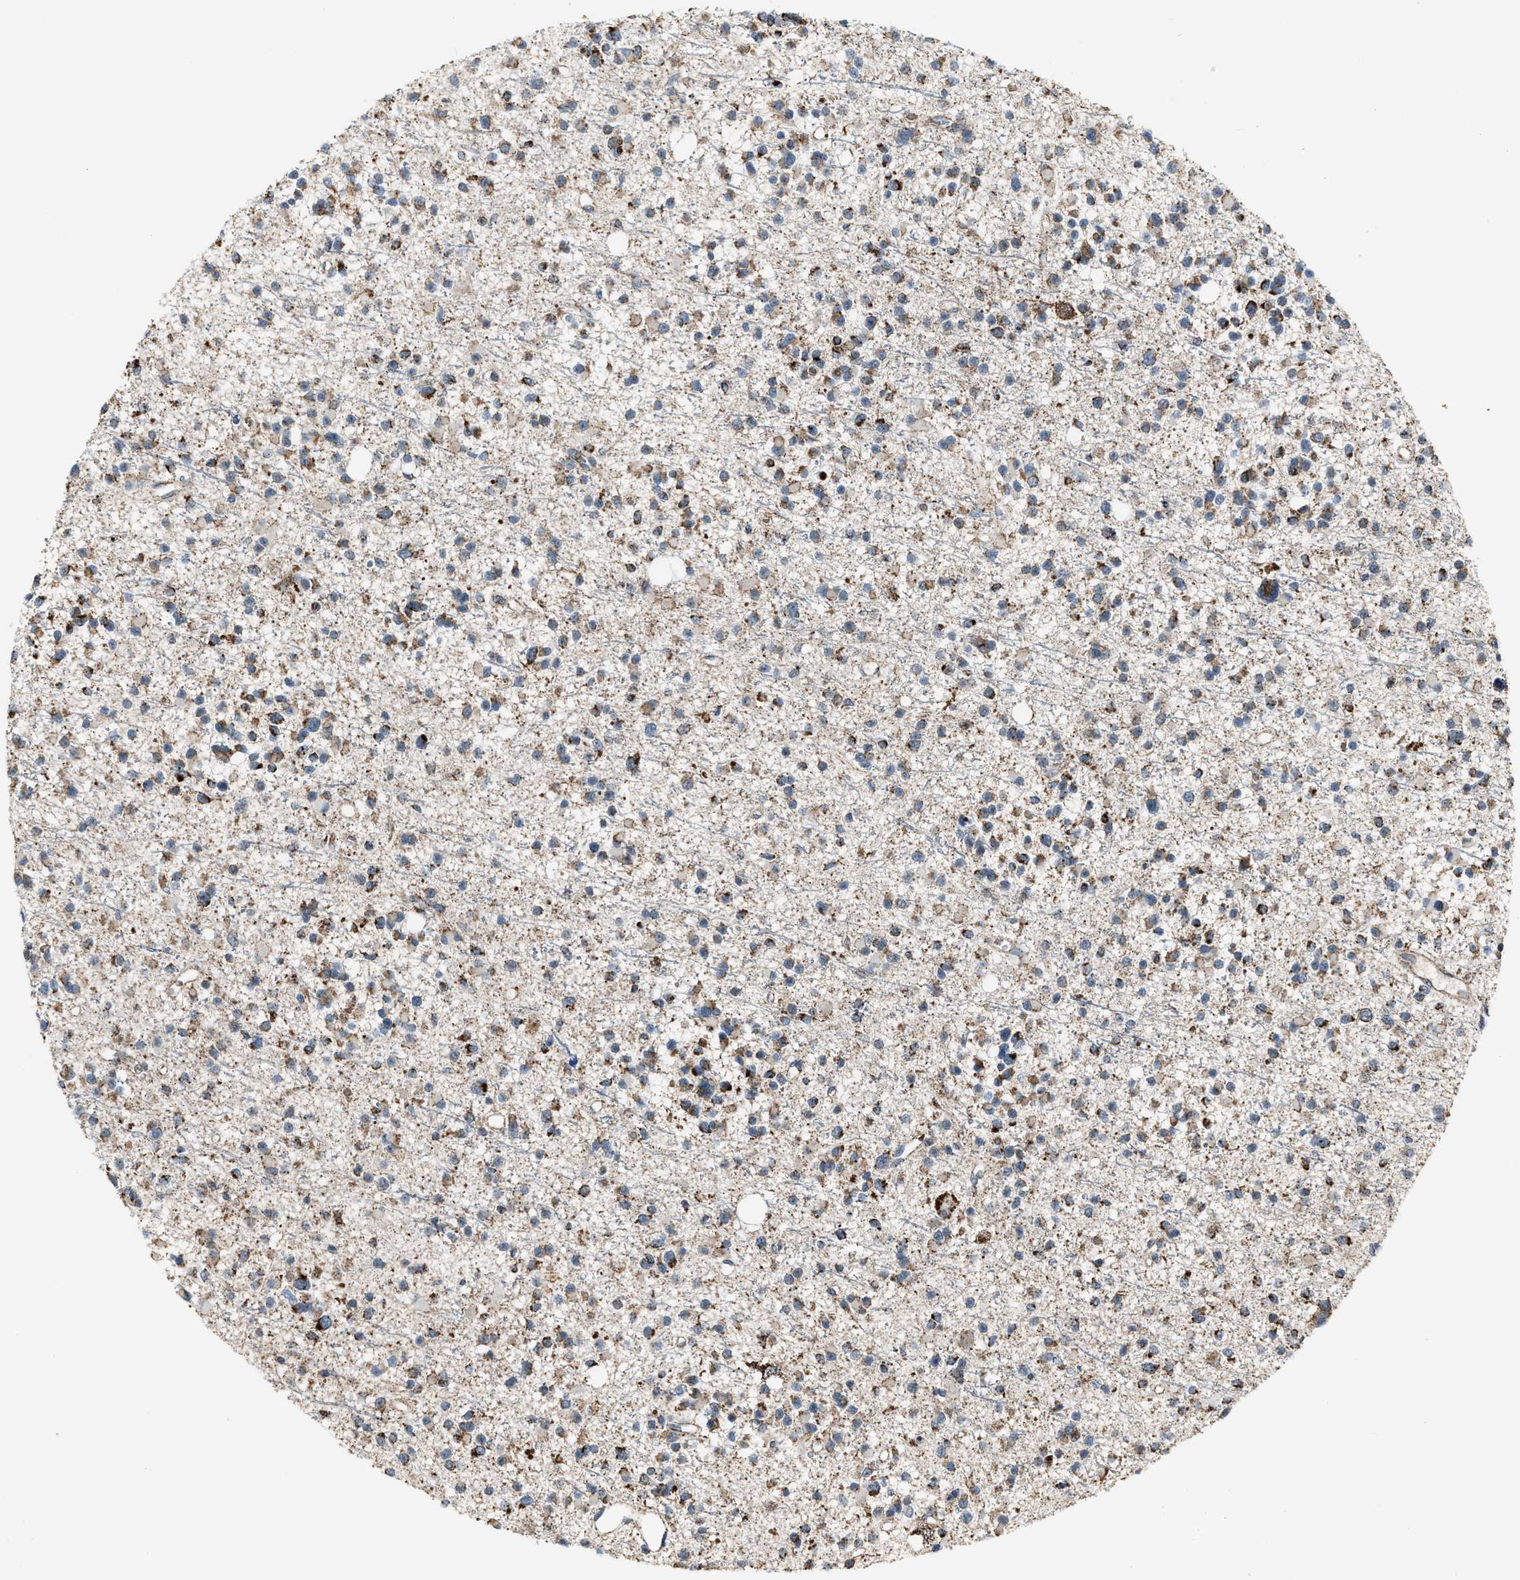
{"staining": {"intensity": "moderate", "quantity": ">75%", "location": "cytoplasmic/membranous"}, "tissue": "glioma", "cell_type": "Tumor cells", "image_type": "cancer", "snomed": [{"axis": "morphology", "description": "Glioma, malignant, Low grade"}, {"axis": "topography", "description": "Brain"}], "caption": "Glioma stained with a protein marker shows moderate staining in tumor cells.", "gene": "CHN2", "patient": {"sex": "female", "age": 22}}